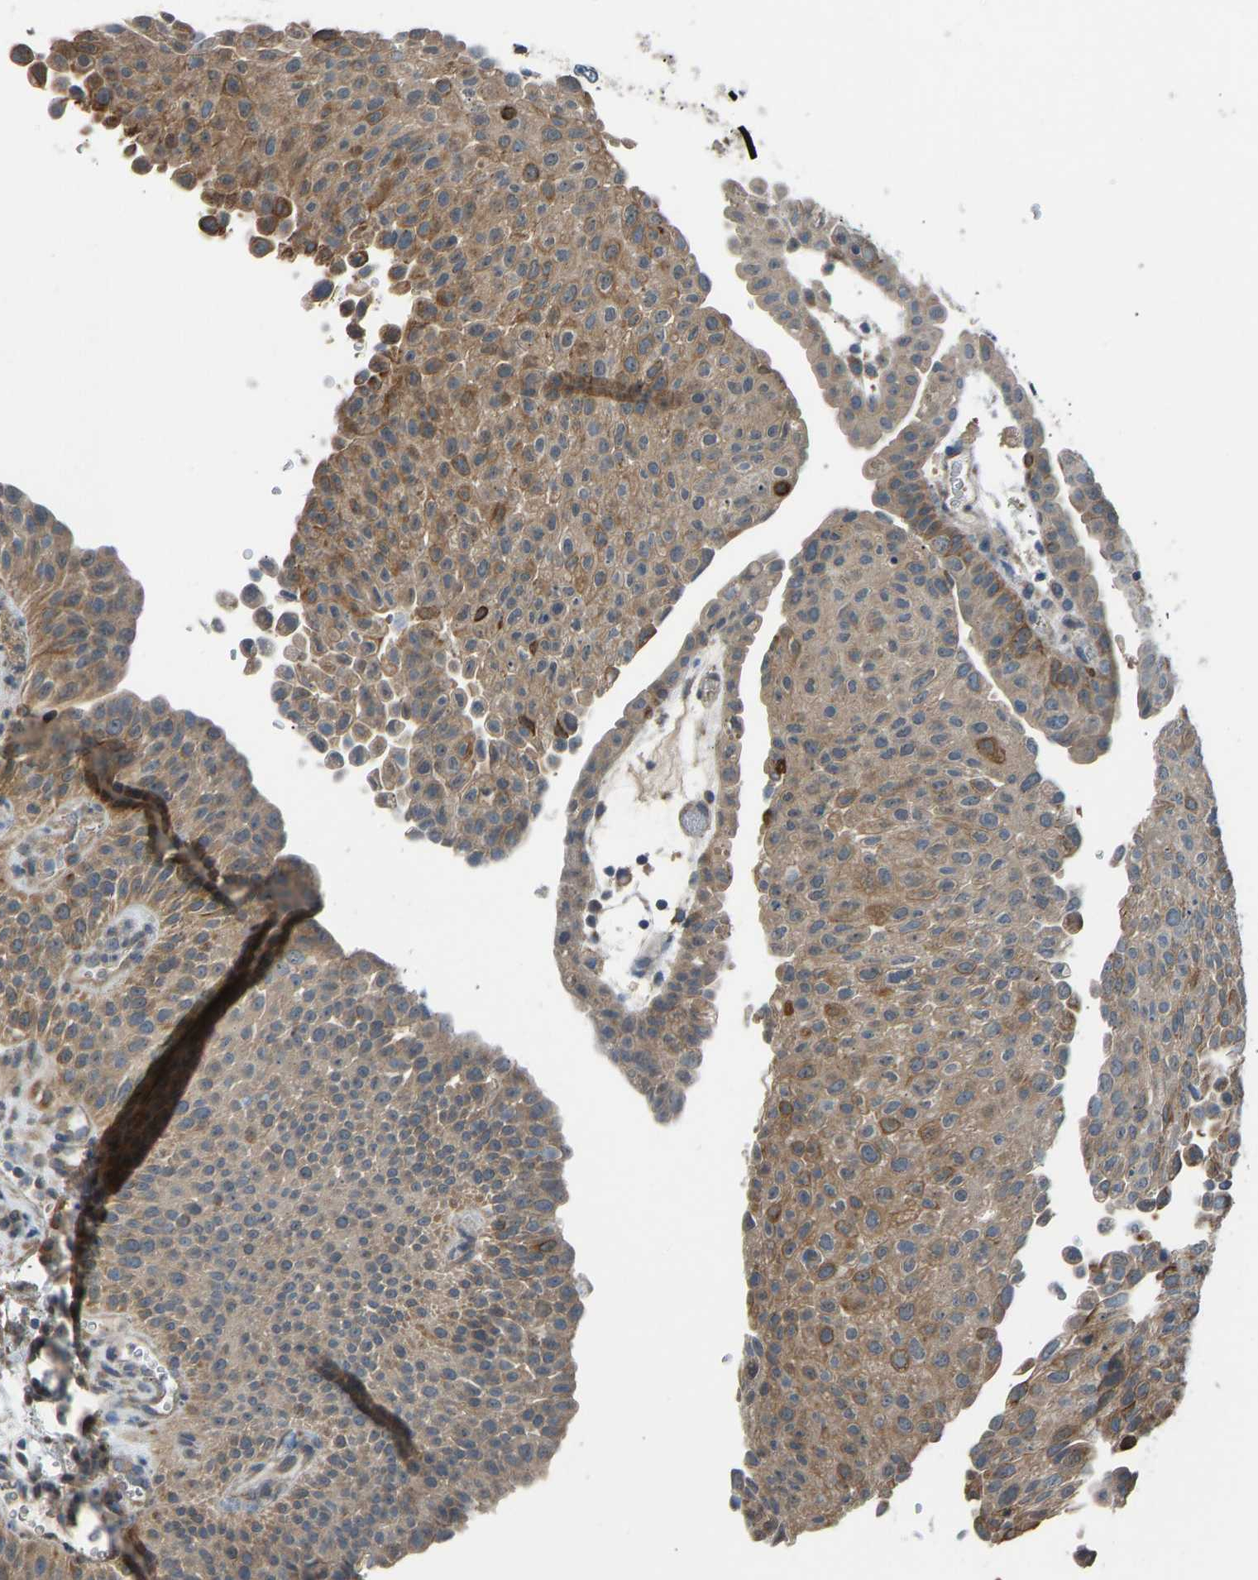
{"staining": {"intensity": "moderate", "quantity": ">75%", "location": "cytoplasmic/membranous"}, "tissue": "urothelial cancer", "cell_type": "Tumor cells", "image_type": "cancer", "snomed": [{"axis": "morphology", "description": "Urothelial carcinoma, Low grade"}, {"axis": "morphology", "description": "Urothelial carcinoma, High grade"}, {"axis": "topography", "description": "Urinary bladder"}], "caption": "Approximately >75% of tumor cells in human urothelial carcinoma (low-grade) show moderate cytoplasmic/membranous protein staining as visualized by brown immunohistochemical staining.", "gene": "SLC43A1", "patient": {"sex": "male", "age": 35}}